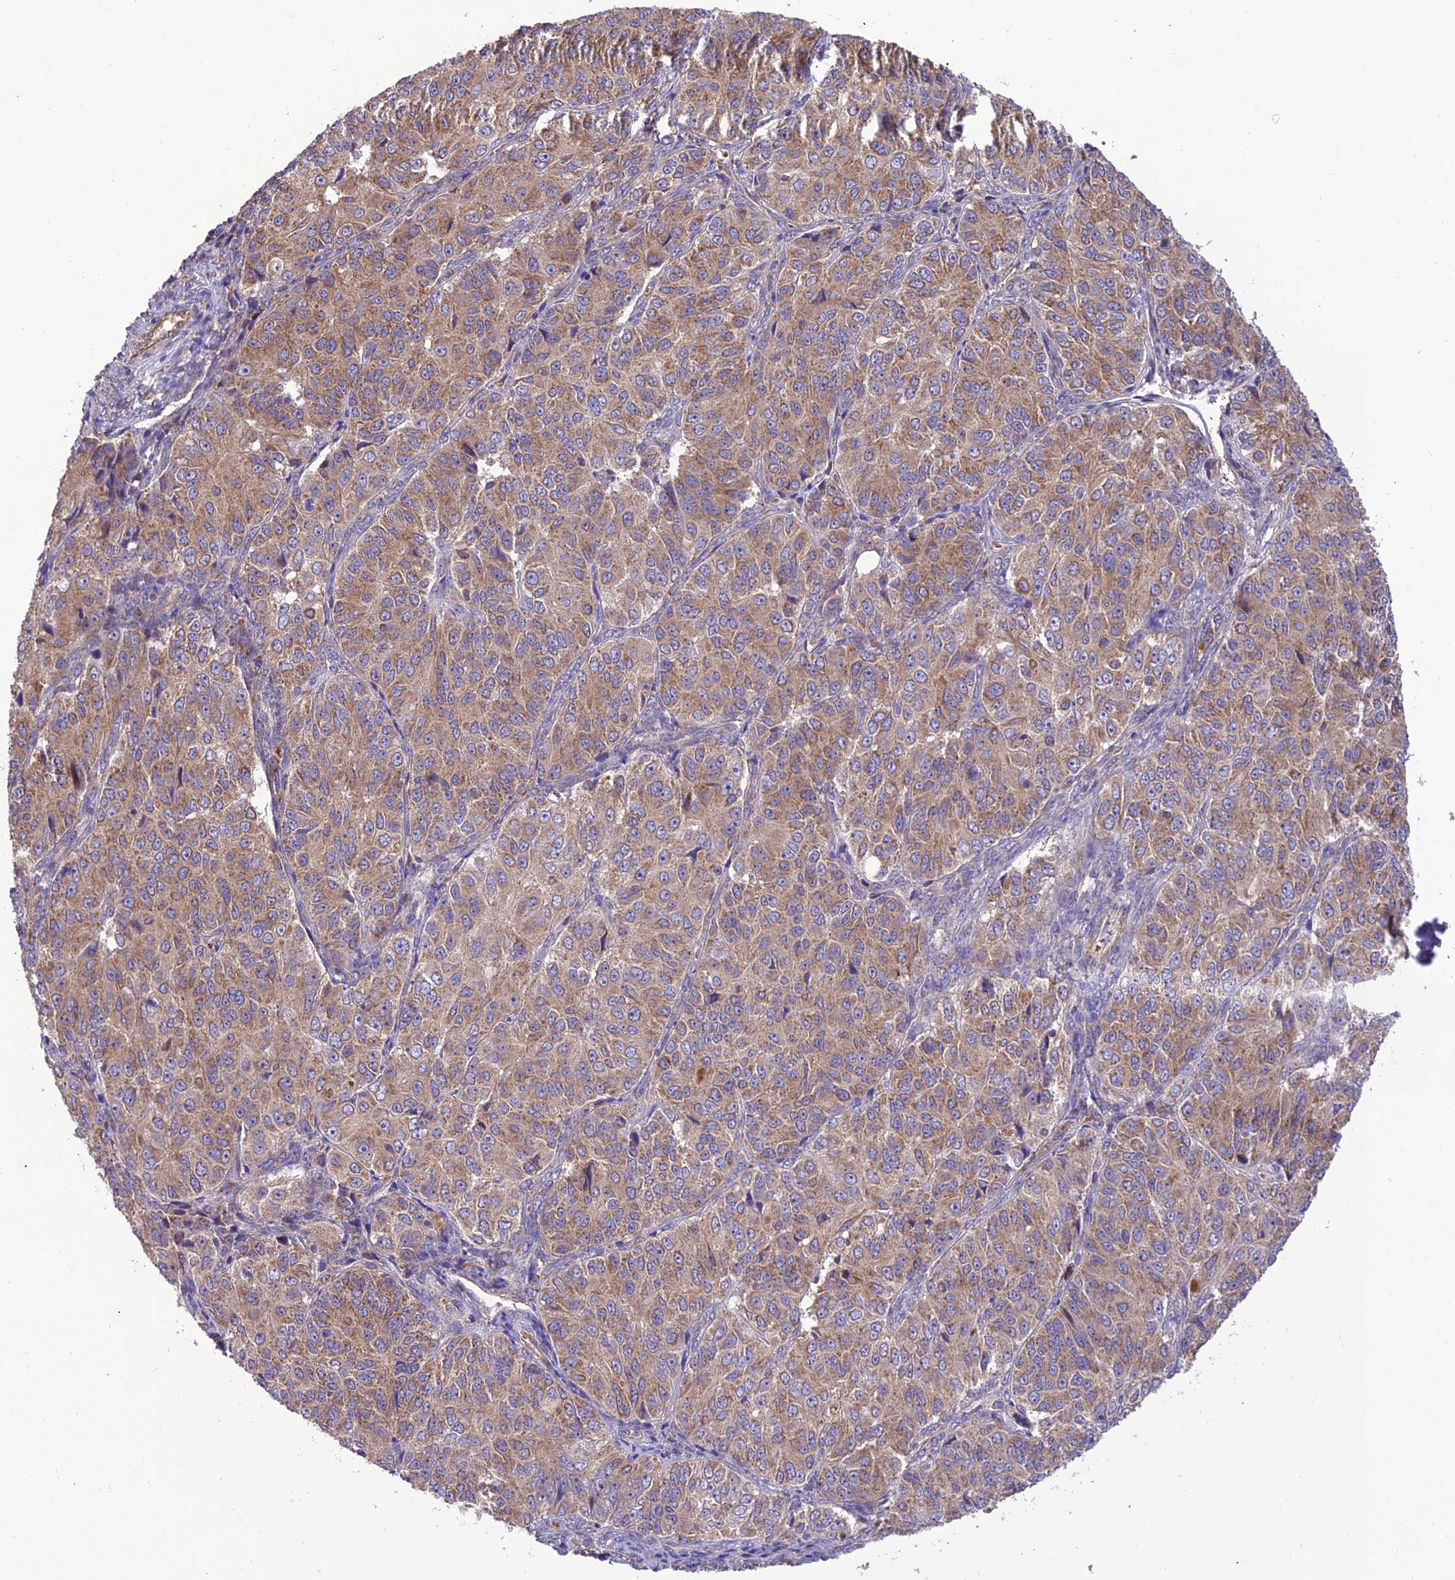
{"staining": {"intensity": "moderate", "quantity": ">75%", "location": "cytoplasmic/membranous"}, "tissue": "ovarian cancer", "cell_type": "Tumor cells", "image_type": "cancer", "snomed": [{"axis": "morphology", "description": "Carcinoma, endometroid"}, {"axis": "topography", "description": "Ovary"}], "caption": "Immunohistochemical staining of ovarian cancer (endometroid carcinoma) reveals medium levels of moderate cytoplasmic/membranous positivity in about >75% of tumor cells.", "gene": "NDUFAF1", "patient": {"sex": "female", "age": 51}}